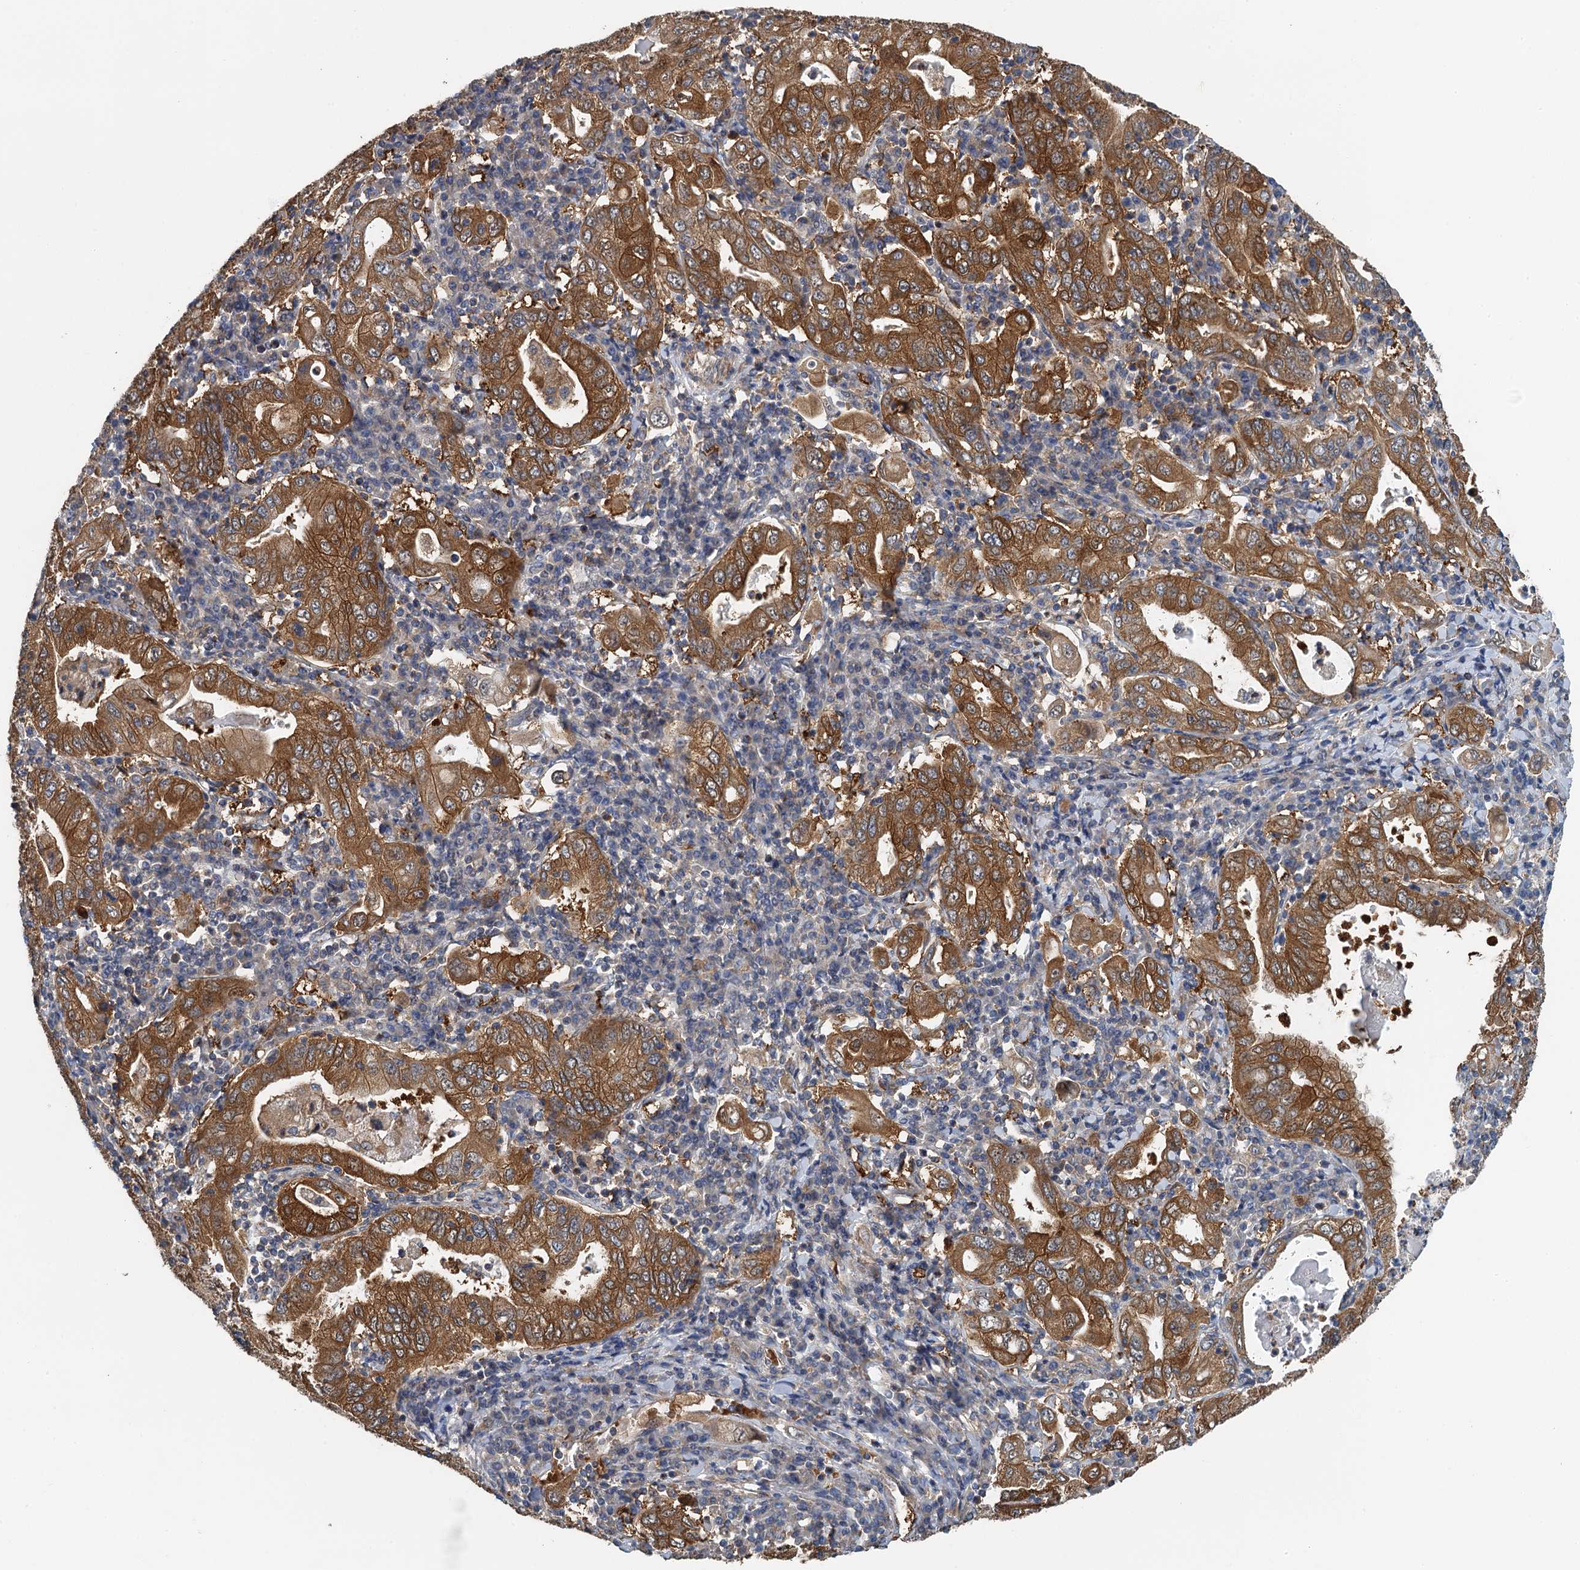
{"staining": {"intensity": "strong", "quantity": ">75%", "location": "cytoplasmic/membranous"}, "tissue": "stomach cancer", "cell_type": "Tumor cells", "image_type": "cancer", "snomed": [{"axis": "morphology", "description": "Normal tissue, NOS"}, {"axis": "morphology", "description": "Adenocarcinoma, NOS"}, {"axis": "topography", "description": "Esophagus"}, {"axis": "topography", "description": "Stomach, upper"}, {"axis": "topography", "description": "Peripheral nerve tissue"}], "caption": "Immunohistochemistry of stomach cancer exhibits high levels of strong cytoplasmic/membranous expression in approximately >75% of tumor cells.", "gene": "RSAD2", "patient": {"sex": "male", "age": 62}}